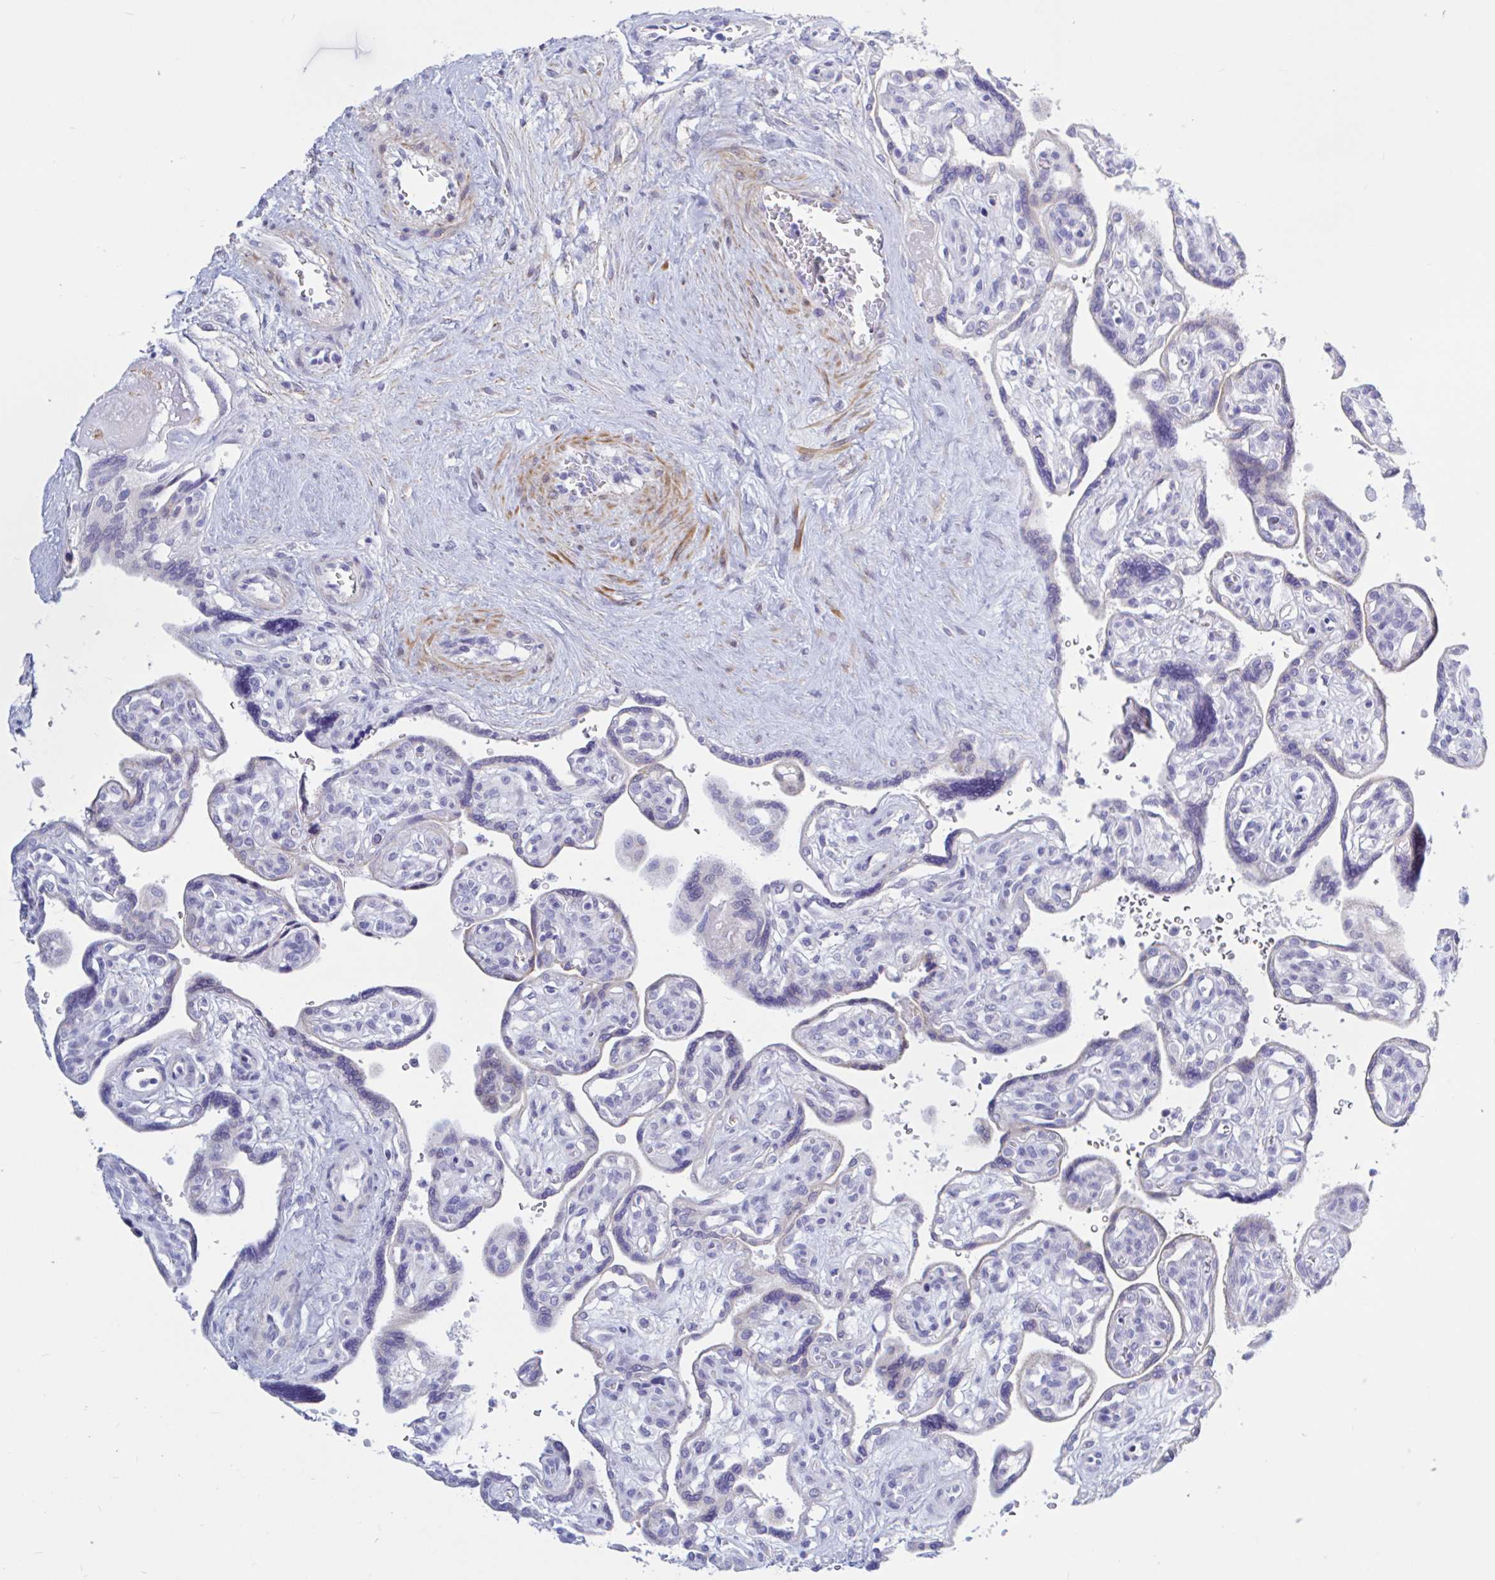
{"staining": {"intensity": "moderate", "quantity": ">75%", "location": "cytoplasmic/membranous"}, "tissue": "placenta", "cell_type": "Decidual cells", "image_type": "normal", "snomed": [{"axis": "morphology", "description": "Normal tissue, NOS"}, {"axis": "topography", "description": "Placenta"}], "caption": "A histopathology image of human placenta stained for a protein exhibits moderate cytoplasmic/membranous brown staining in decidual cells. (Brightfield microscopy of DAB IHC at high magnification).", "gene": "ENSG00000271254", "patient": {"sex": "female", "age": 39}}